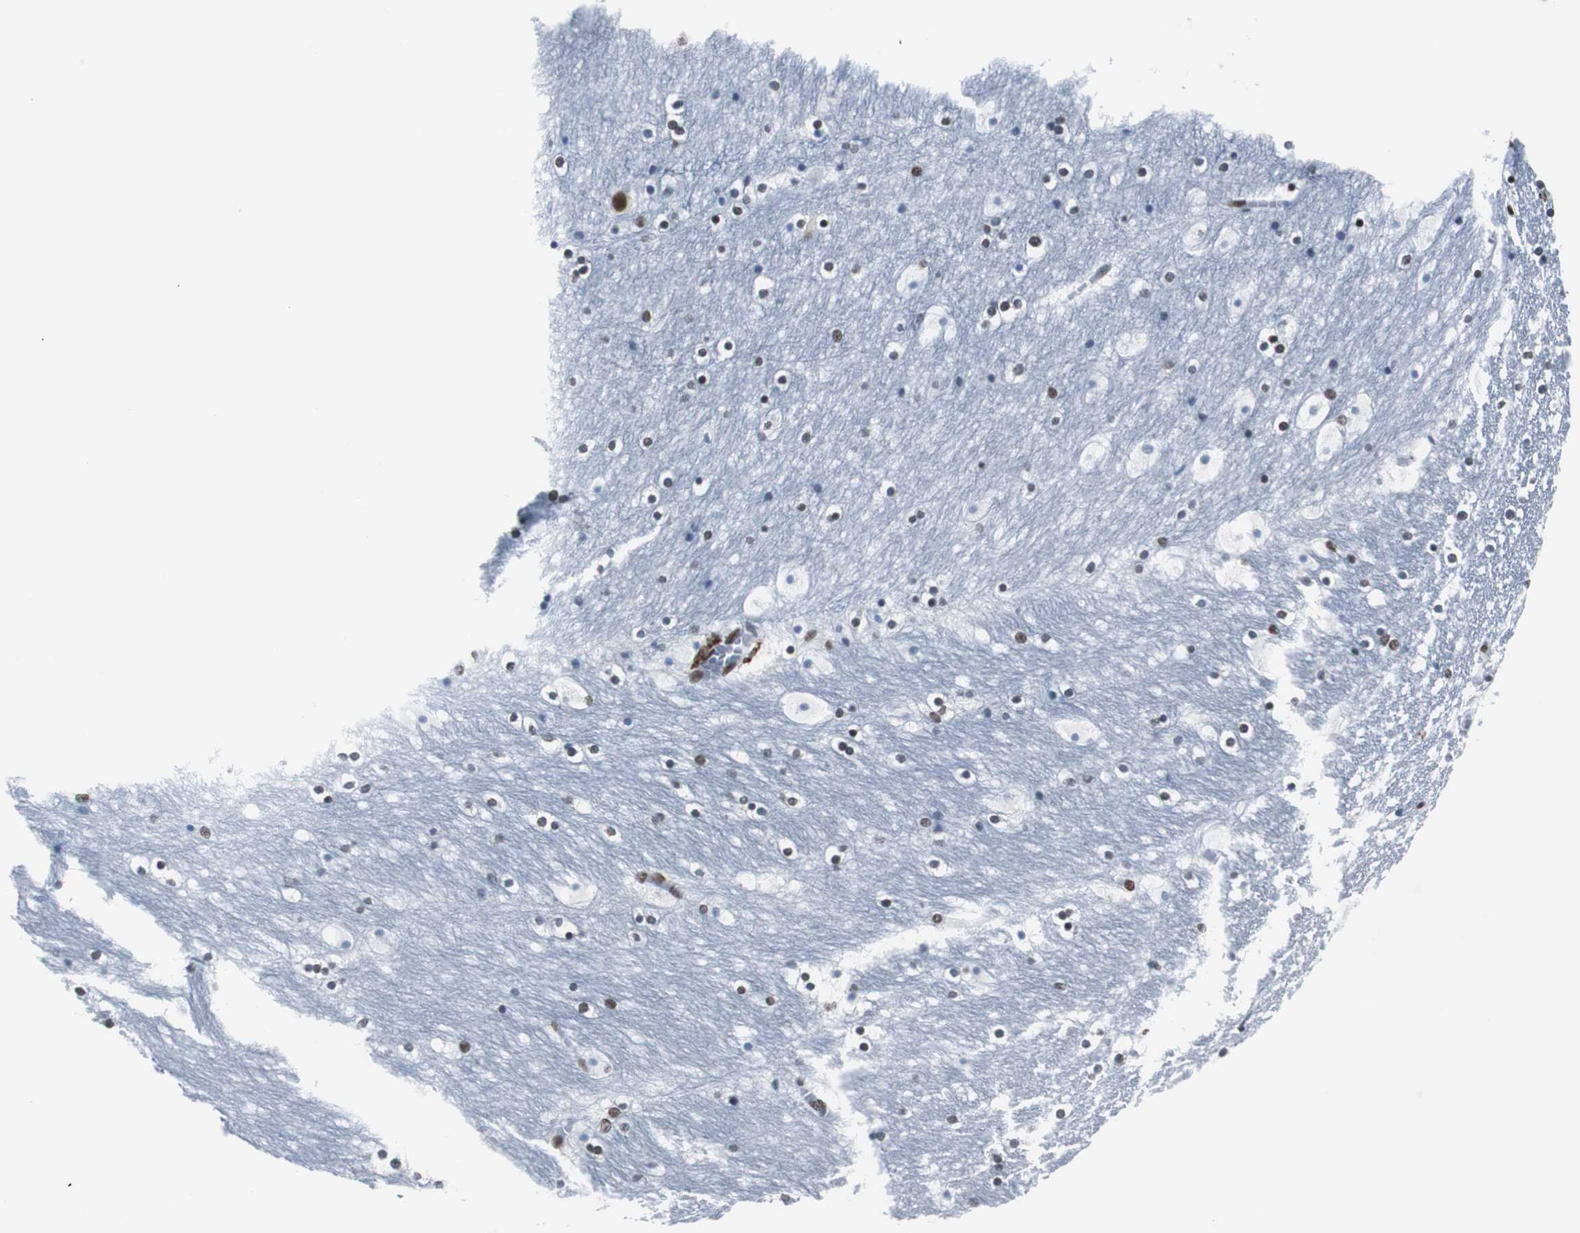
{"staining": {"intensity": "strong", "quantity": "25%-75%", "location": "nuclear"}, "tissue": "hippocampus", "cell_type": "Glial cells", "image_type": "normal", "snomed": [{"axis": "morphology", "description": "Normal tissue, NOS"}, {"axis": "topography", "description": "Hippocampus"}], "caption": "A brown stain highlights strong nuclear positivity of a protein in glial cells of normal hippocampus. (brown staining indicates protein expression, while blue staining denotes nuclei).", "gene": "XRCC1", "patient": {"sex": "male", "age": 45}}